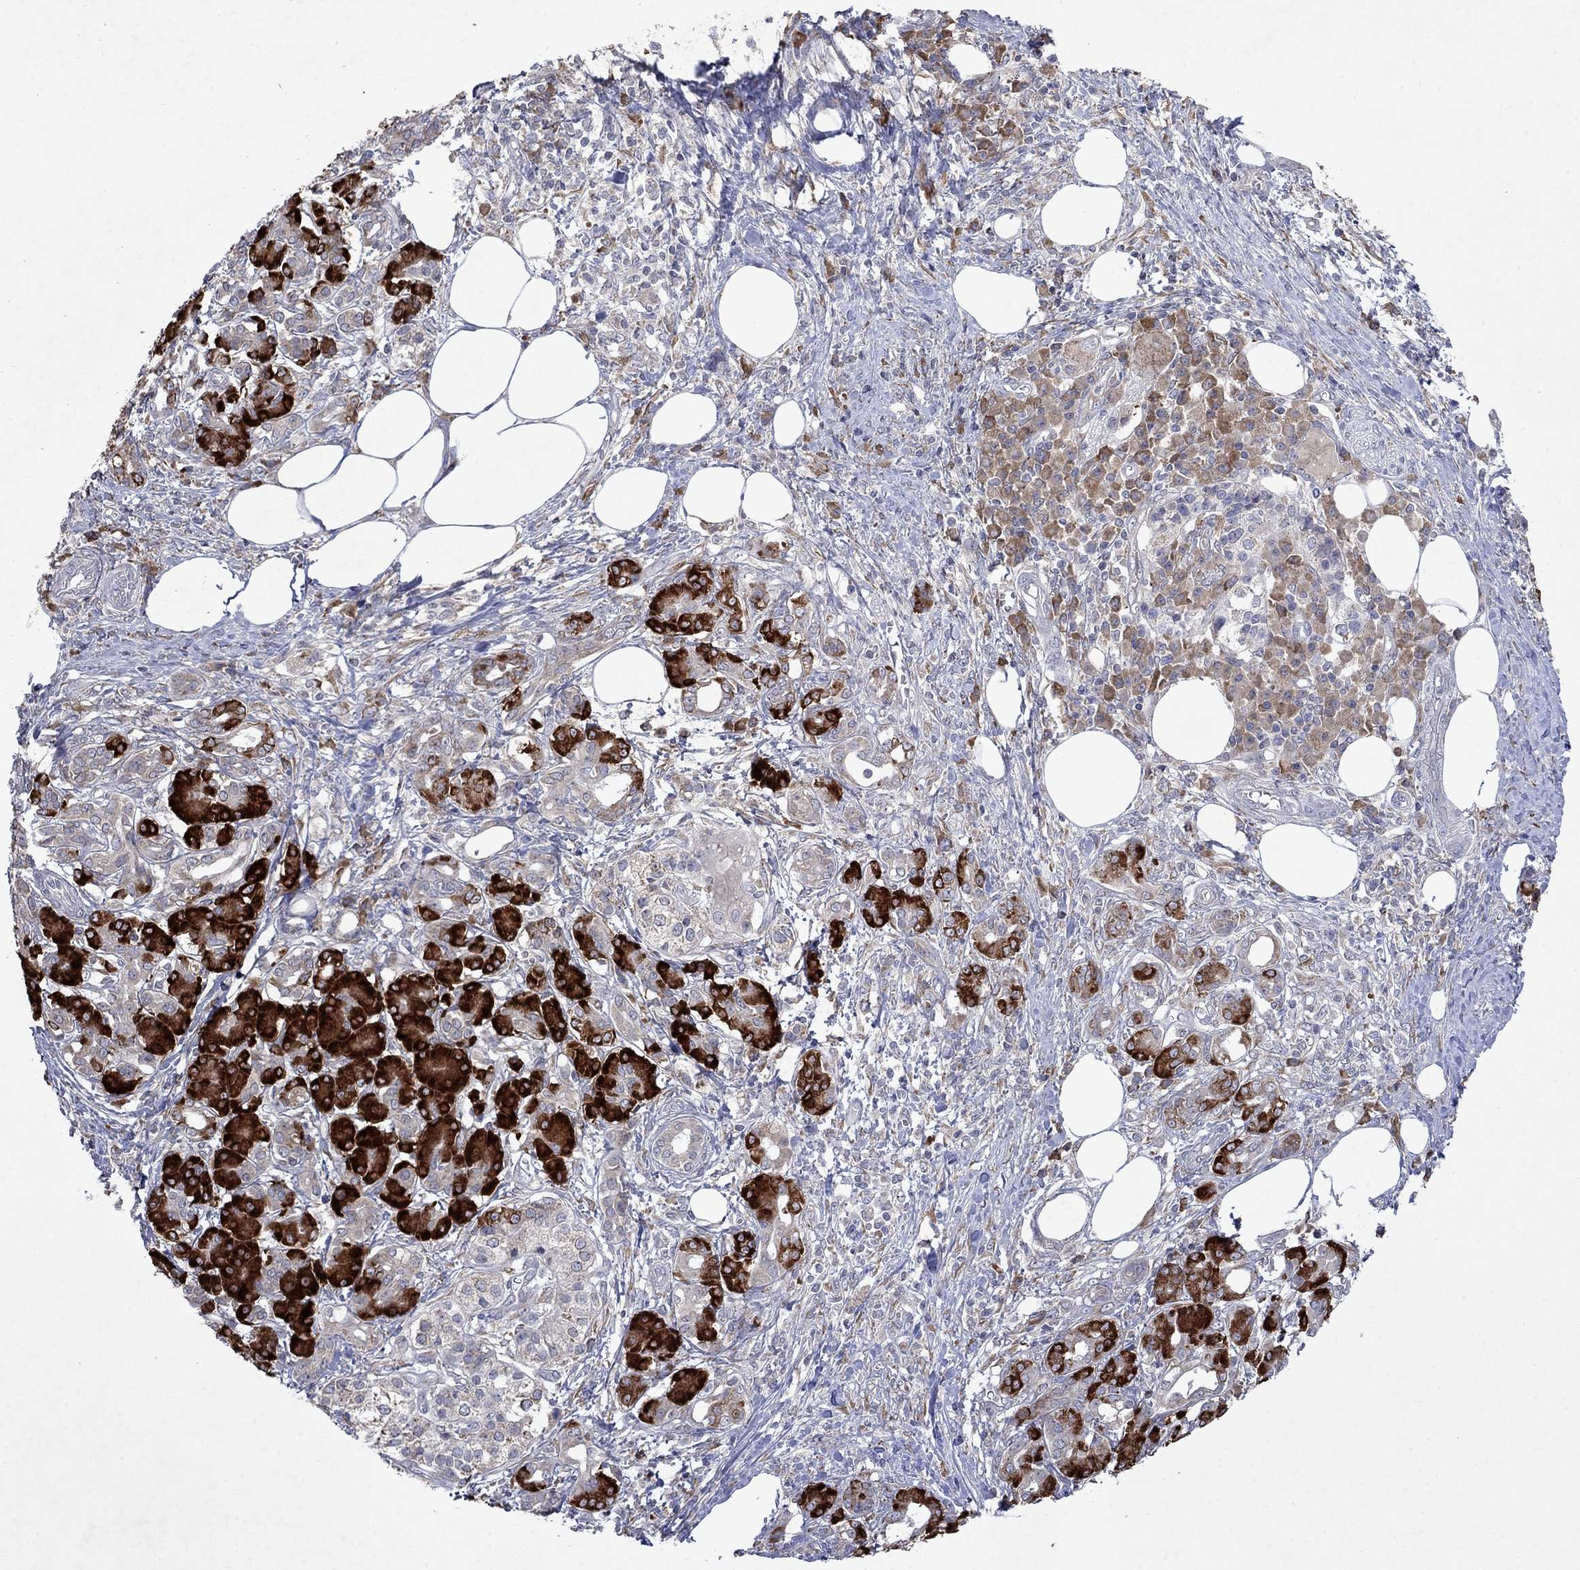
{"staining": {"intensity": "strong", "quantity": "25%-75%", "location": "cytoplasmic/membranous"}, "tissue": "pancreatic cancer", "cell_type": "Tumor cells", "image_type": "cancer", "snomed": [{"axis": "morphology", "description": "Adenocarcinoma, NOS"}, {"axis": "topography", "description": "Pancreas"}], "caption": "A brown stain highlights strong cytoplasmic/membranous expression of a protein in pancreatic cancer tumor cells.", "gene": "TMEM97", "patient": {"sex": "female", "age": 73}}